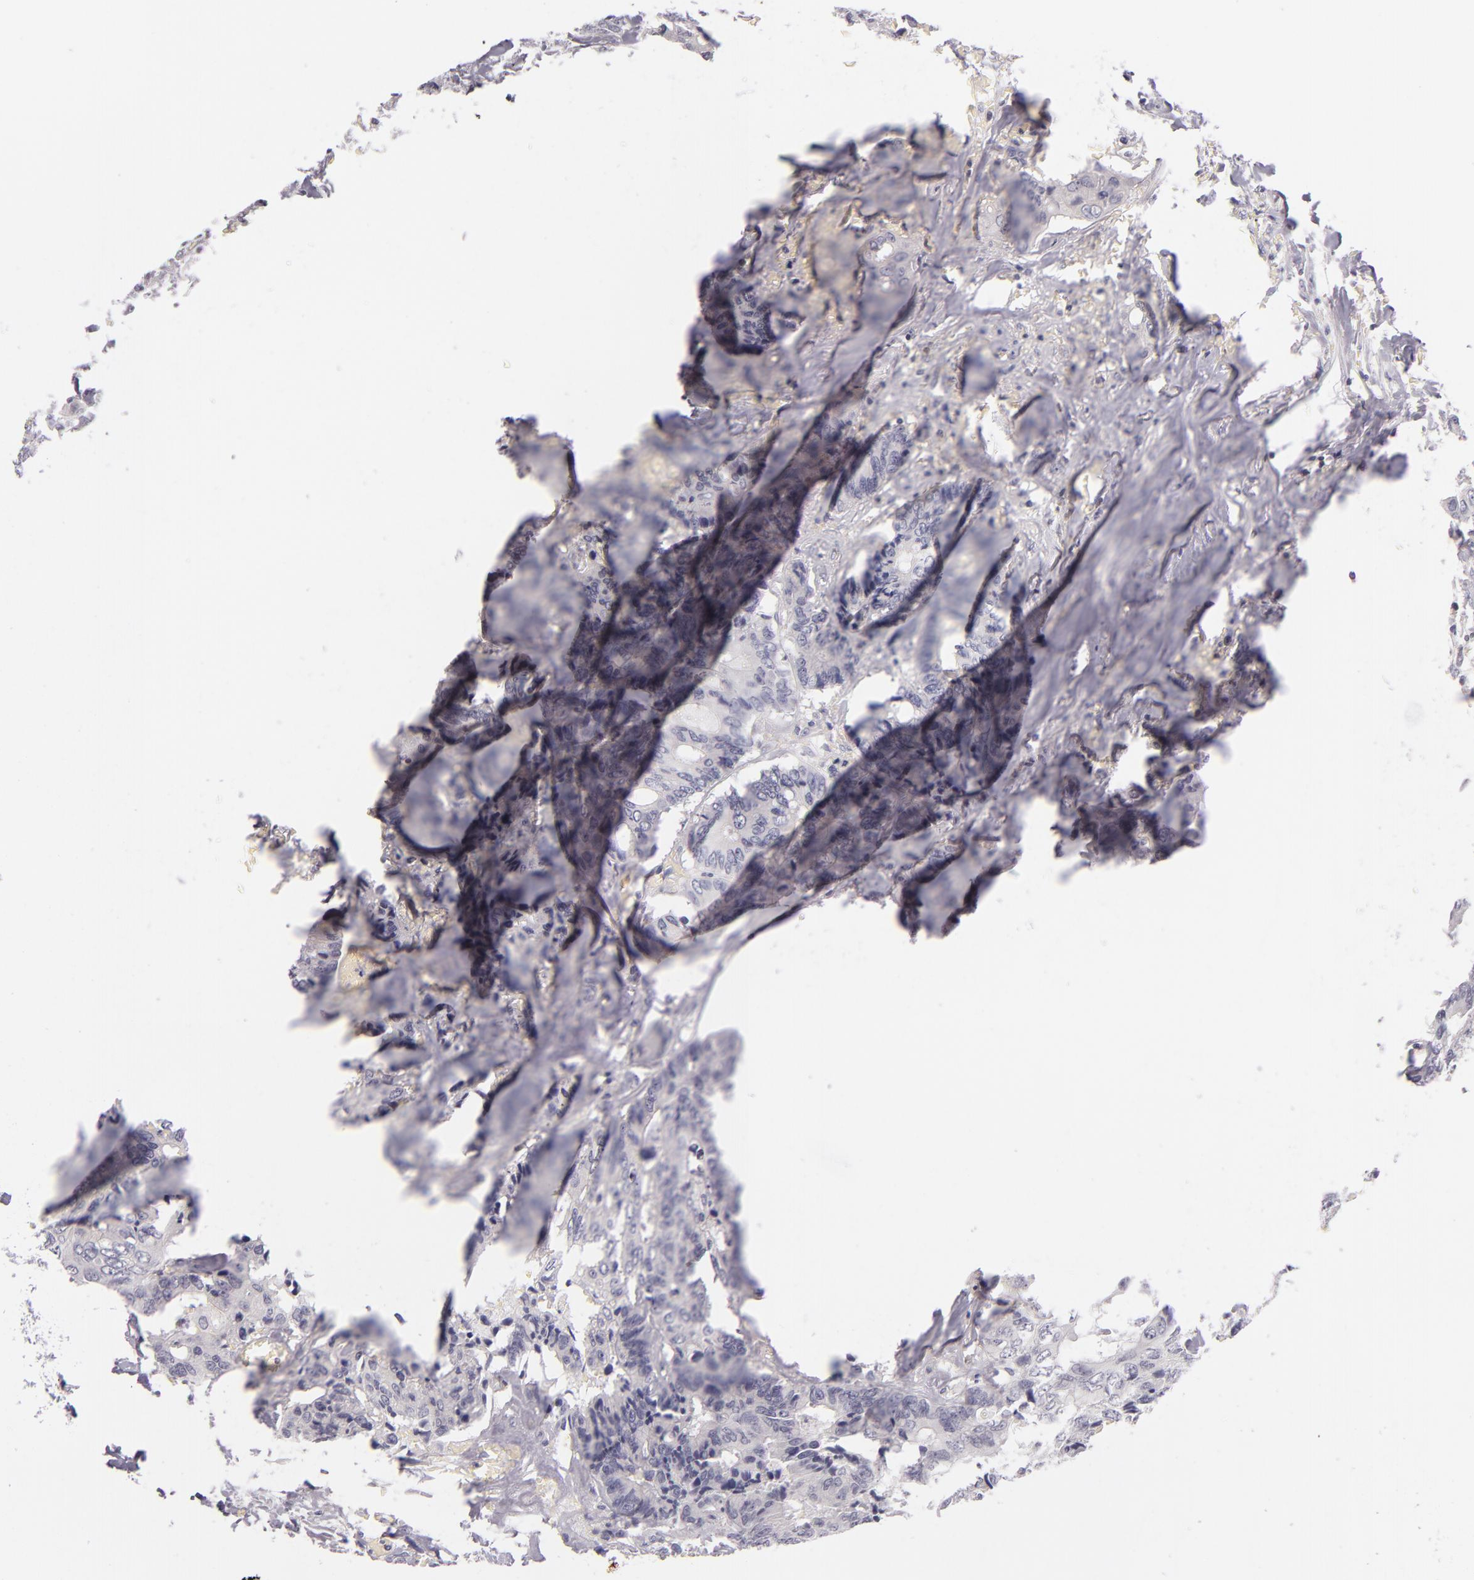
{"staining": {"intensity": "negative", "quantity": "none", "location": "none"}, "tissue": "colorectal cancer", "cell_type": "Tumor cells", "image_type": "cancer", "snomed": [{"axis": "morphology", "description": "Adenocarcinoma, NOS"}, {"axis": "topography", "description": "Rectum"}], "caption": "High power microscopy image of an IHC micrograph of colorectal cancer (adenocarcinoma), revealing no significant expression in tumor cells.", "gene": "CD48", "patient": {"sex": "male", "age": 55}}